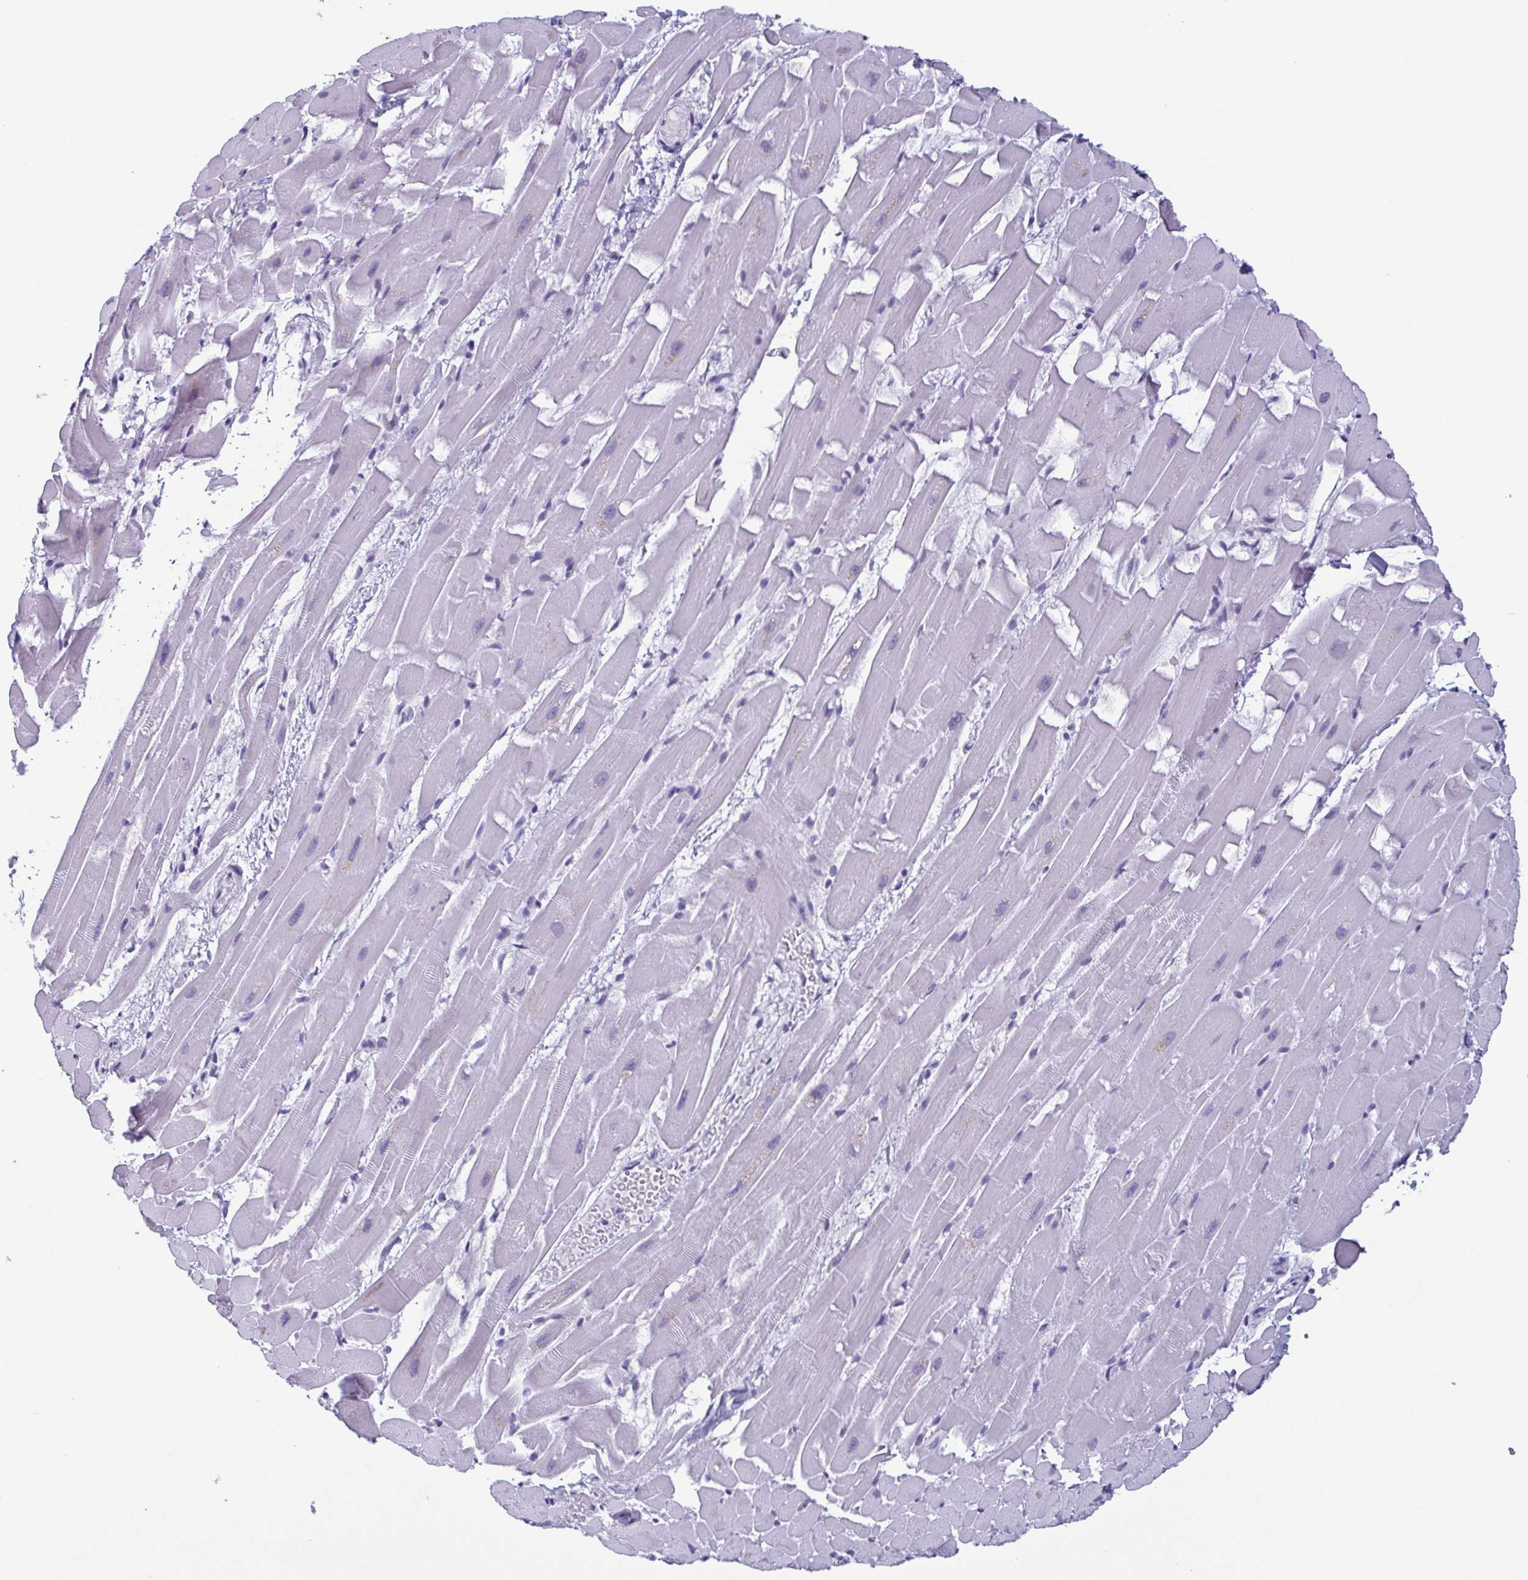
{"staining": {"intensity": "negative", "quantity": "none", "location": "none"}, "tissue": "heart muscle", "cell_type": "Cardiomyocytes", "image_type": "normal", "snomed": [{"axis": "morphology", "description": "Normal tissue, NOS"}, {"axis": "topography", "description": "Heart"}], "caption": "Immunohistochemistry (IHC) histopathology image of unremarkable human heart muscle stained for a protein (brown), which demonstrates no positivity in cardiomyocytes. (Stains: DAB (3,3'-diaminobenzidine) IHC with hematoxylin counter stain, Microscopy: brightfield microscopy at high magnification).", "gene": "KRT10", "patient": {"sex": "male", "age": 37}}